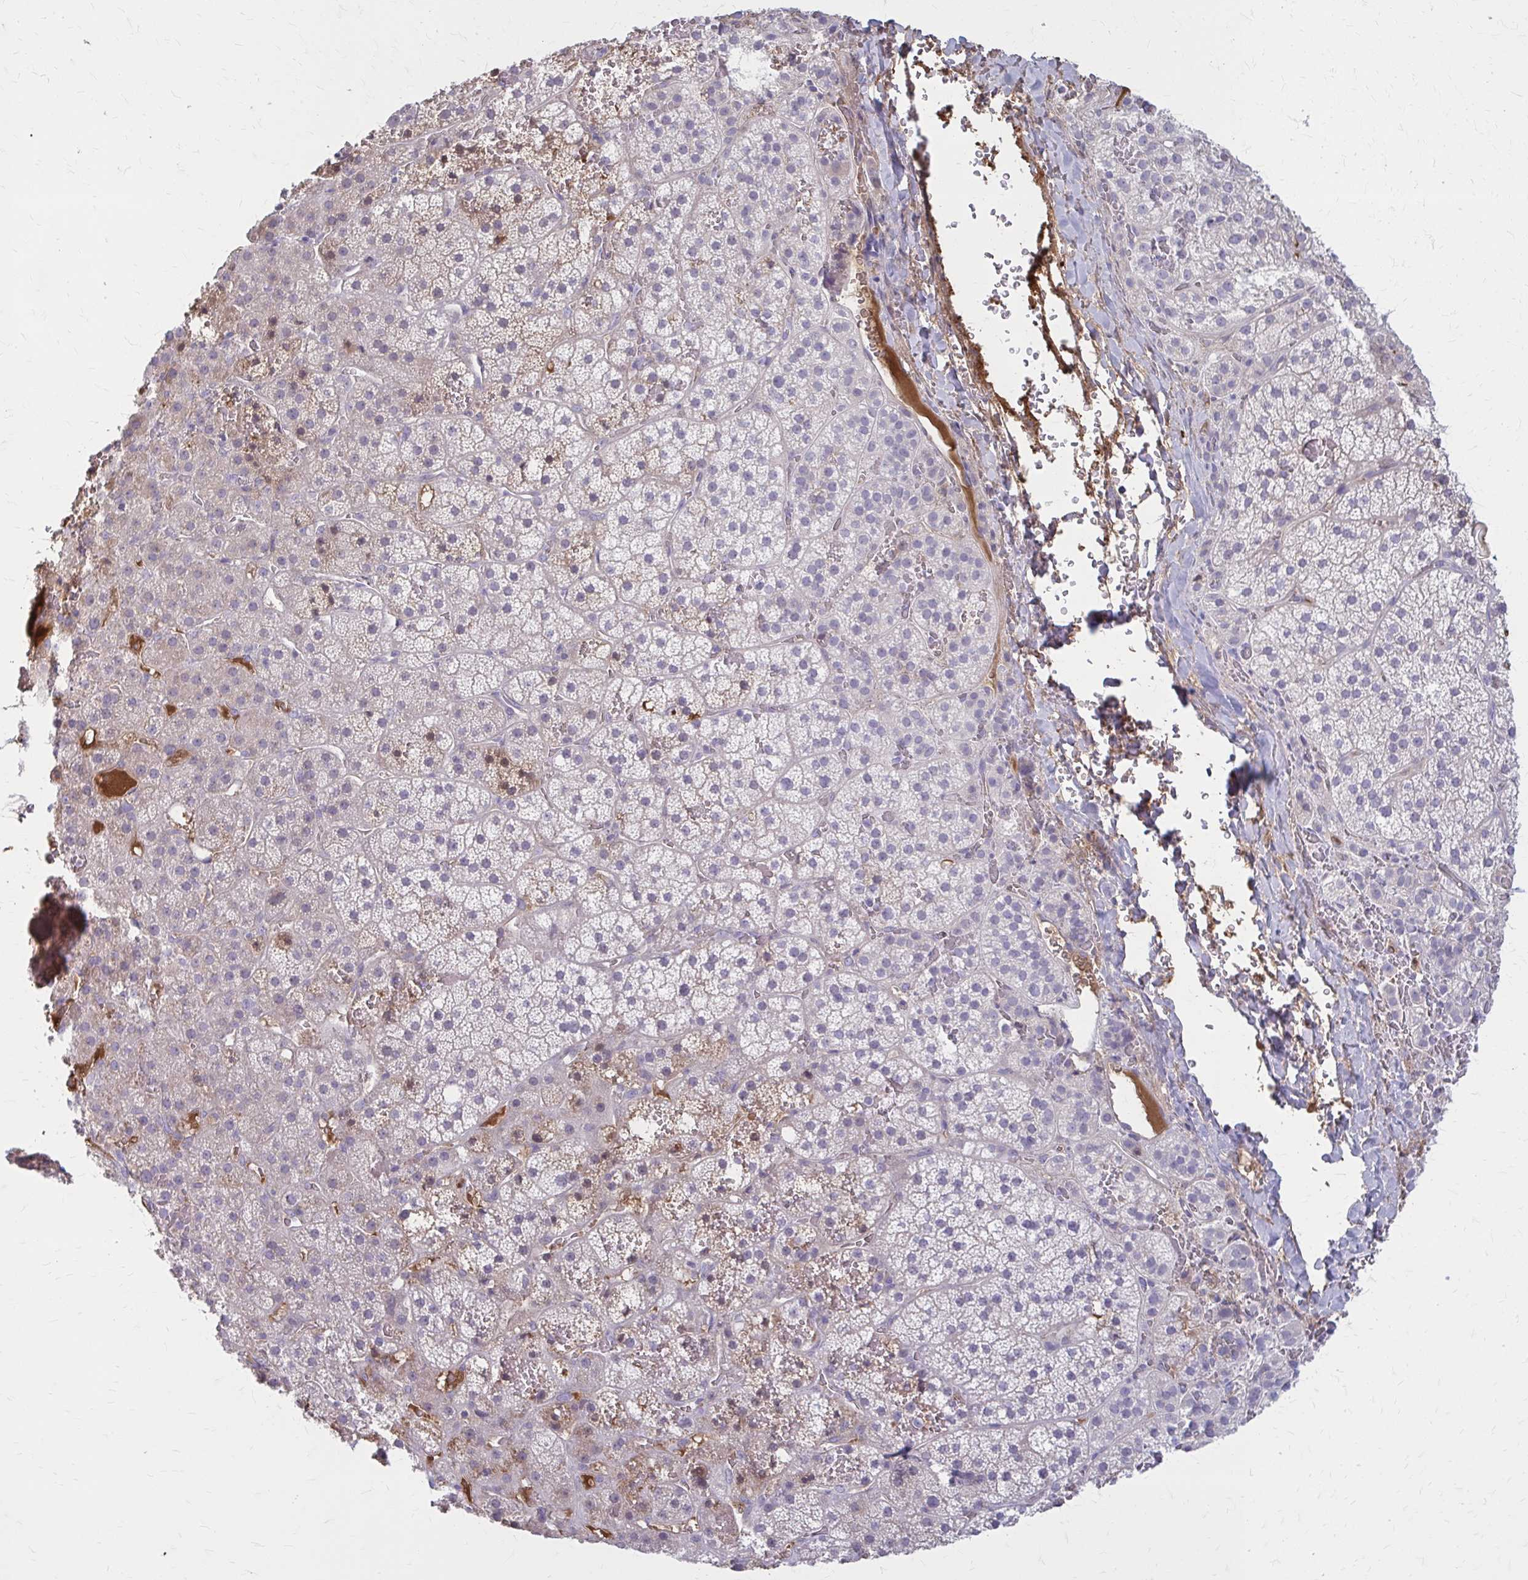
{"staining": {"intensity": "weak", "quantity": "25%-75%", "location": "cytoplasmic/membranous"}, "tissue": "adrenal gland", "cell_type": "Glandular cells", "image_type": "normal", "snomed": [{"axis": "morphology", "description": "Normal tissue, NOS"}, {"axis": "topography", "description": "Adrenal gland"}], "caption": "The immunohistochemical stain highlights weak cytoplasmic/membranous positivity in glandular cells of benign adrenal gland. (Stains: DAB in brown, nuclei in blue, Microscopy: brightfield microscopy at high magnification).", "gene": "SERPIND1", "patient": {"sex": "male", "age": 53}}